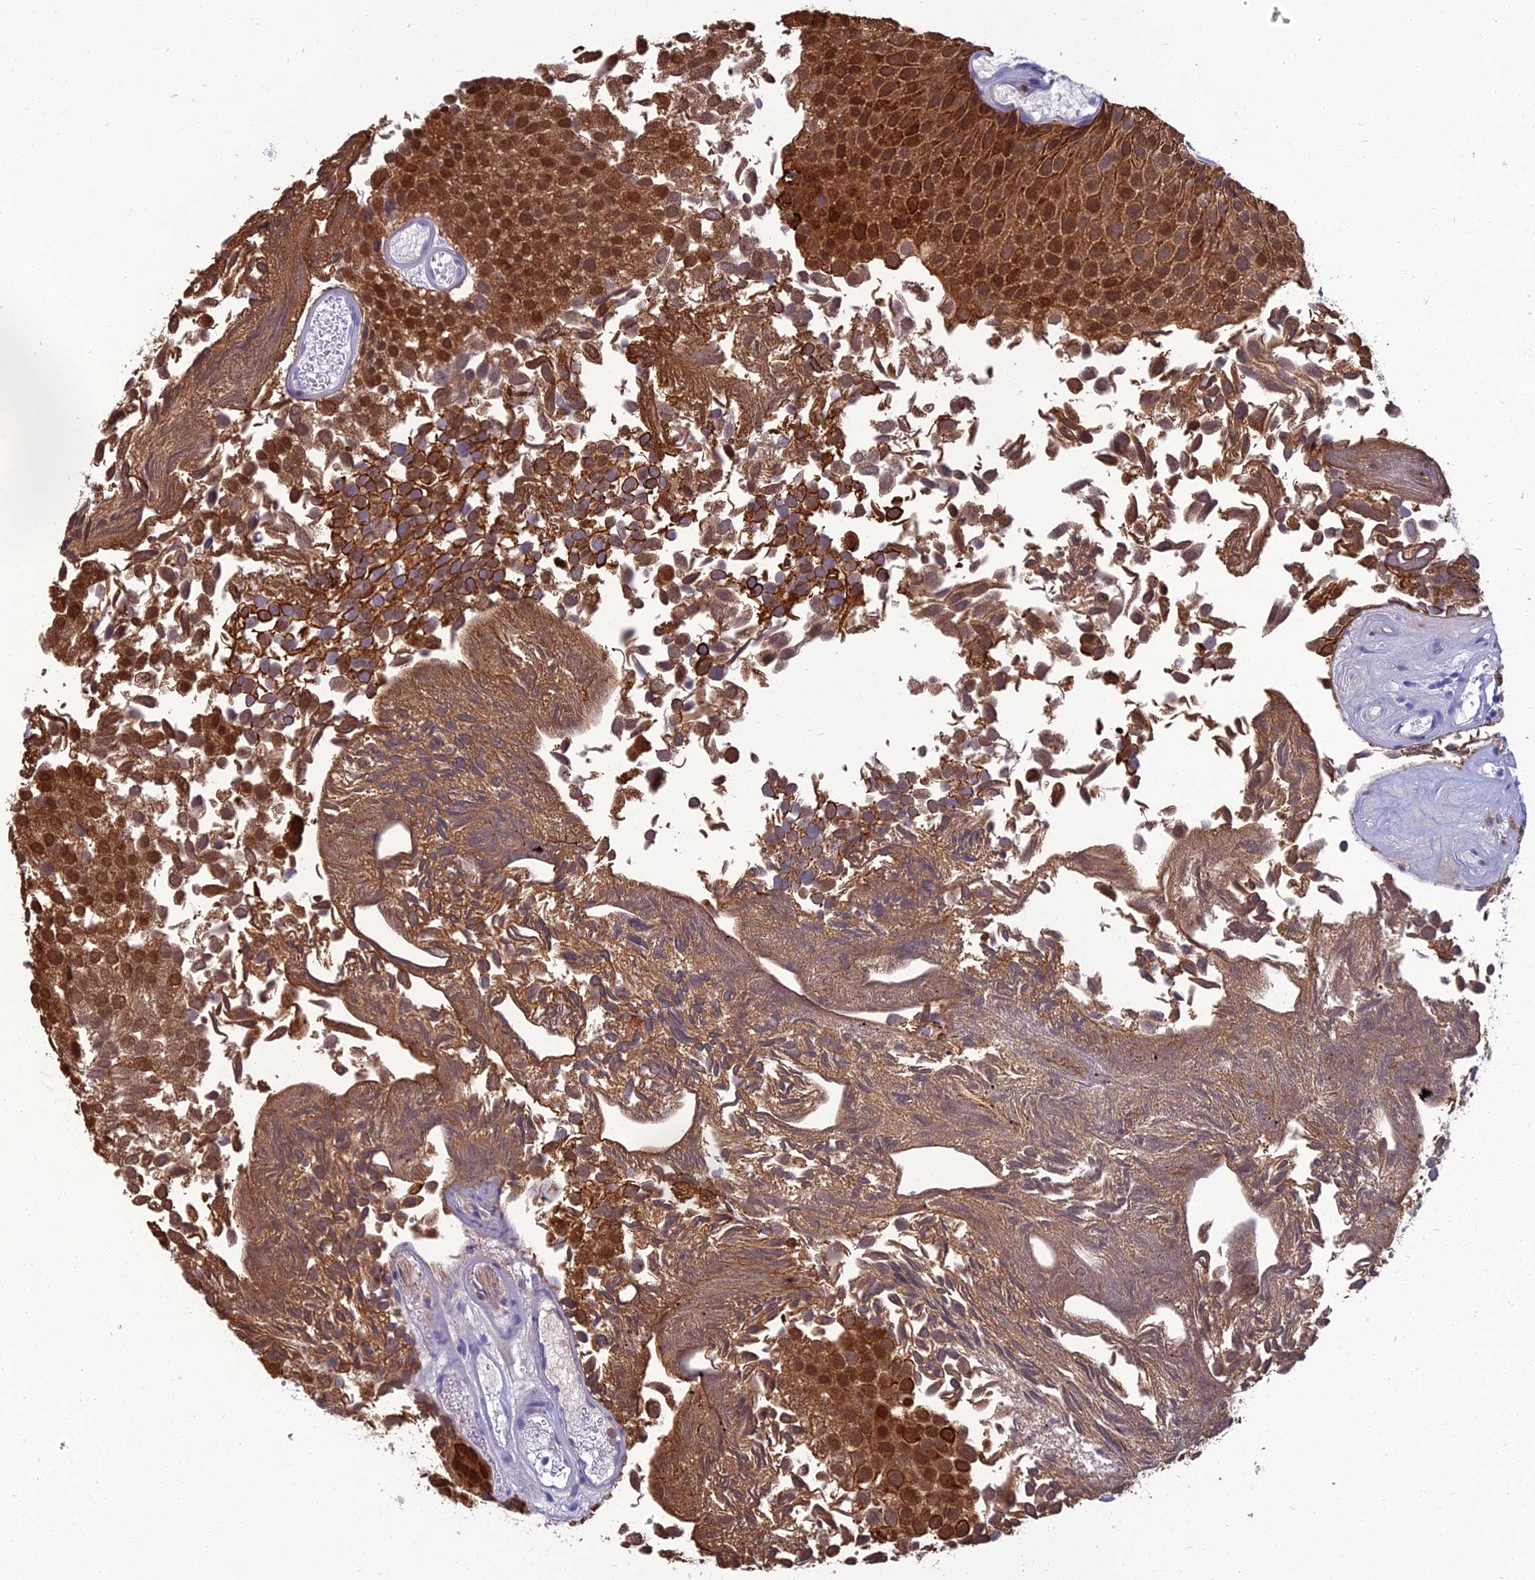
{"staining": {"intensity": "moderate", "quantity": ">75%", "location": "cytoplasmic/membranous,nuclear"}, "tissue": "urothelial cancer", "cell_type": "Tumor cells", "image_type": "cancer", "snomed": [{"axis": "morphology", "description": "Urothelial carcinoma, Low grade"}, {"axis": "topography", "description": "Urinary bladder"}], "caption": "This histopathology image shows urothelial carcinoma (low-grade) stained with IHC to label a protein in brown. The cytoplasmic/membranous and nuclear of tumor cells show moderate positivity for the protein. Nuclei are counter-stained blue.", "gene": "SPTLC3", "patient": {"sex": "male", "age": 89}}